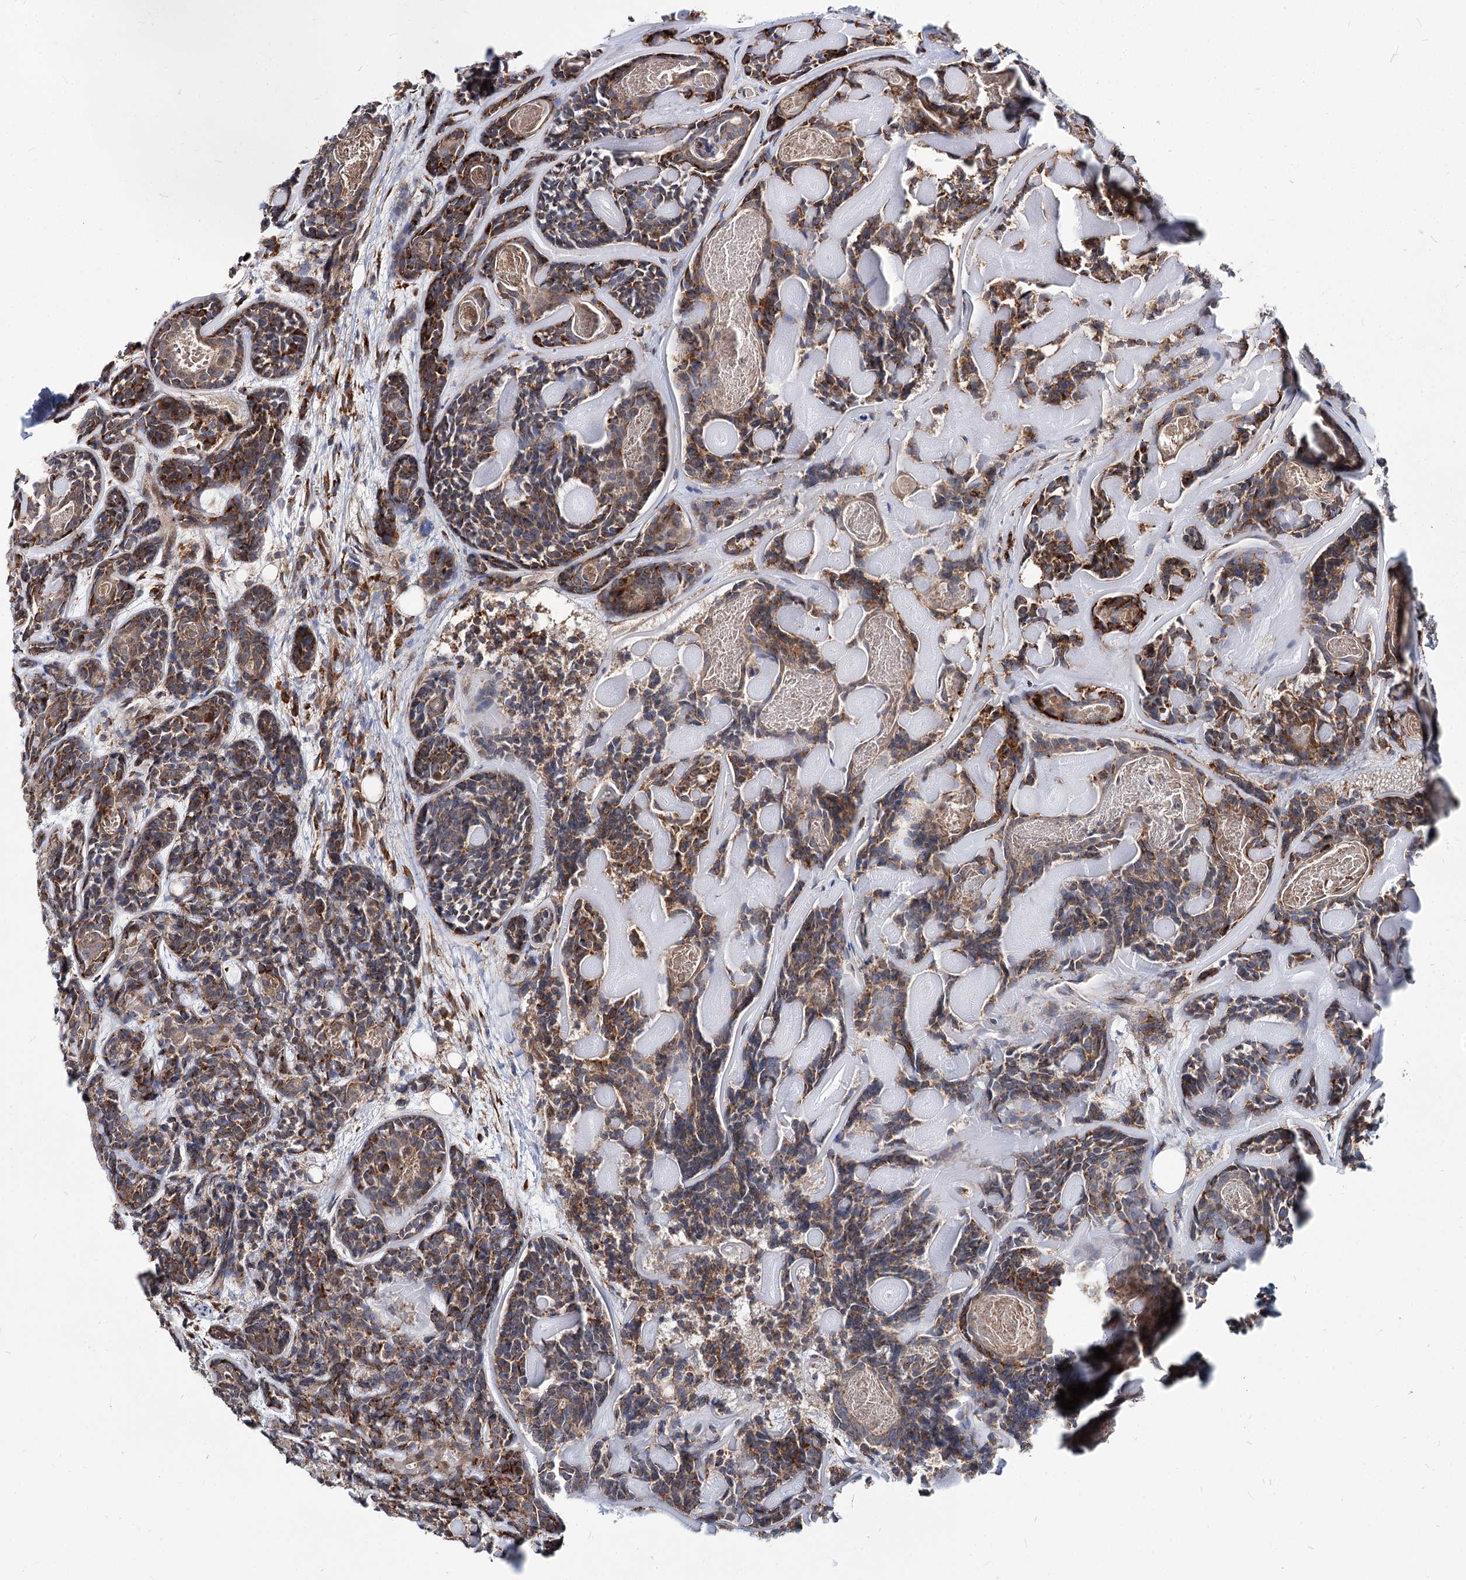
{"staining": {"intensity": "moderate", "quantity": ">75%", "location": "cytoplasmic/membranous"}, "tissue": "head and neck cancer", "cell_type": "Tumor cells", "image_type": "cancer", "snomed": [{"axis": "morphology", "description": "Adenocarcinoma, NOS"}, {"axis": "topography", "description": "Salivary gland"}, {"axis": "topography", "description": "Head-Neck"}], "caption": "Adenocarcinoma (head and neck) was stained to show a protein in brown. There is medium levels of moderate cytoplasmic/membranous staining in approximately >75% of tumor cells. Ihc stains the protein in brown and the nuclei are stained blue.", "gene": "SPART", "patient": {"sex": "female", "age": 63}}